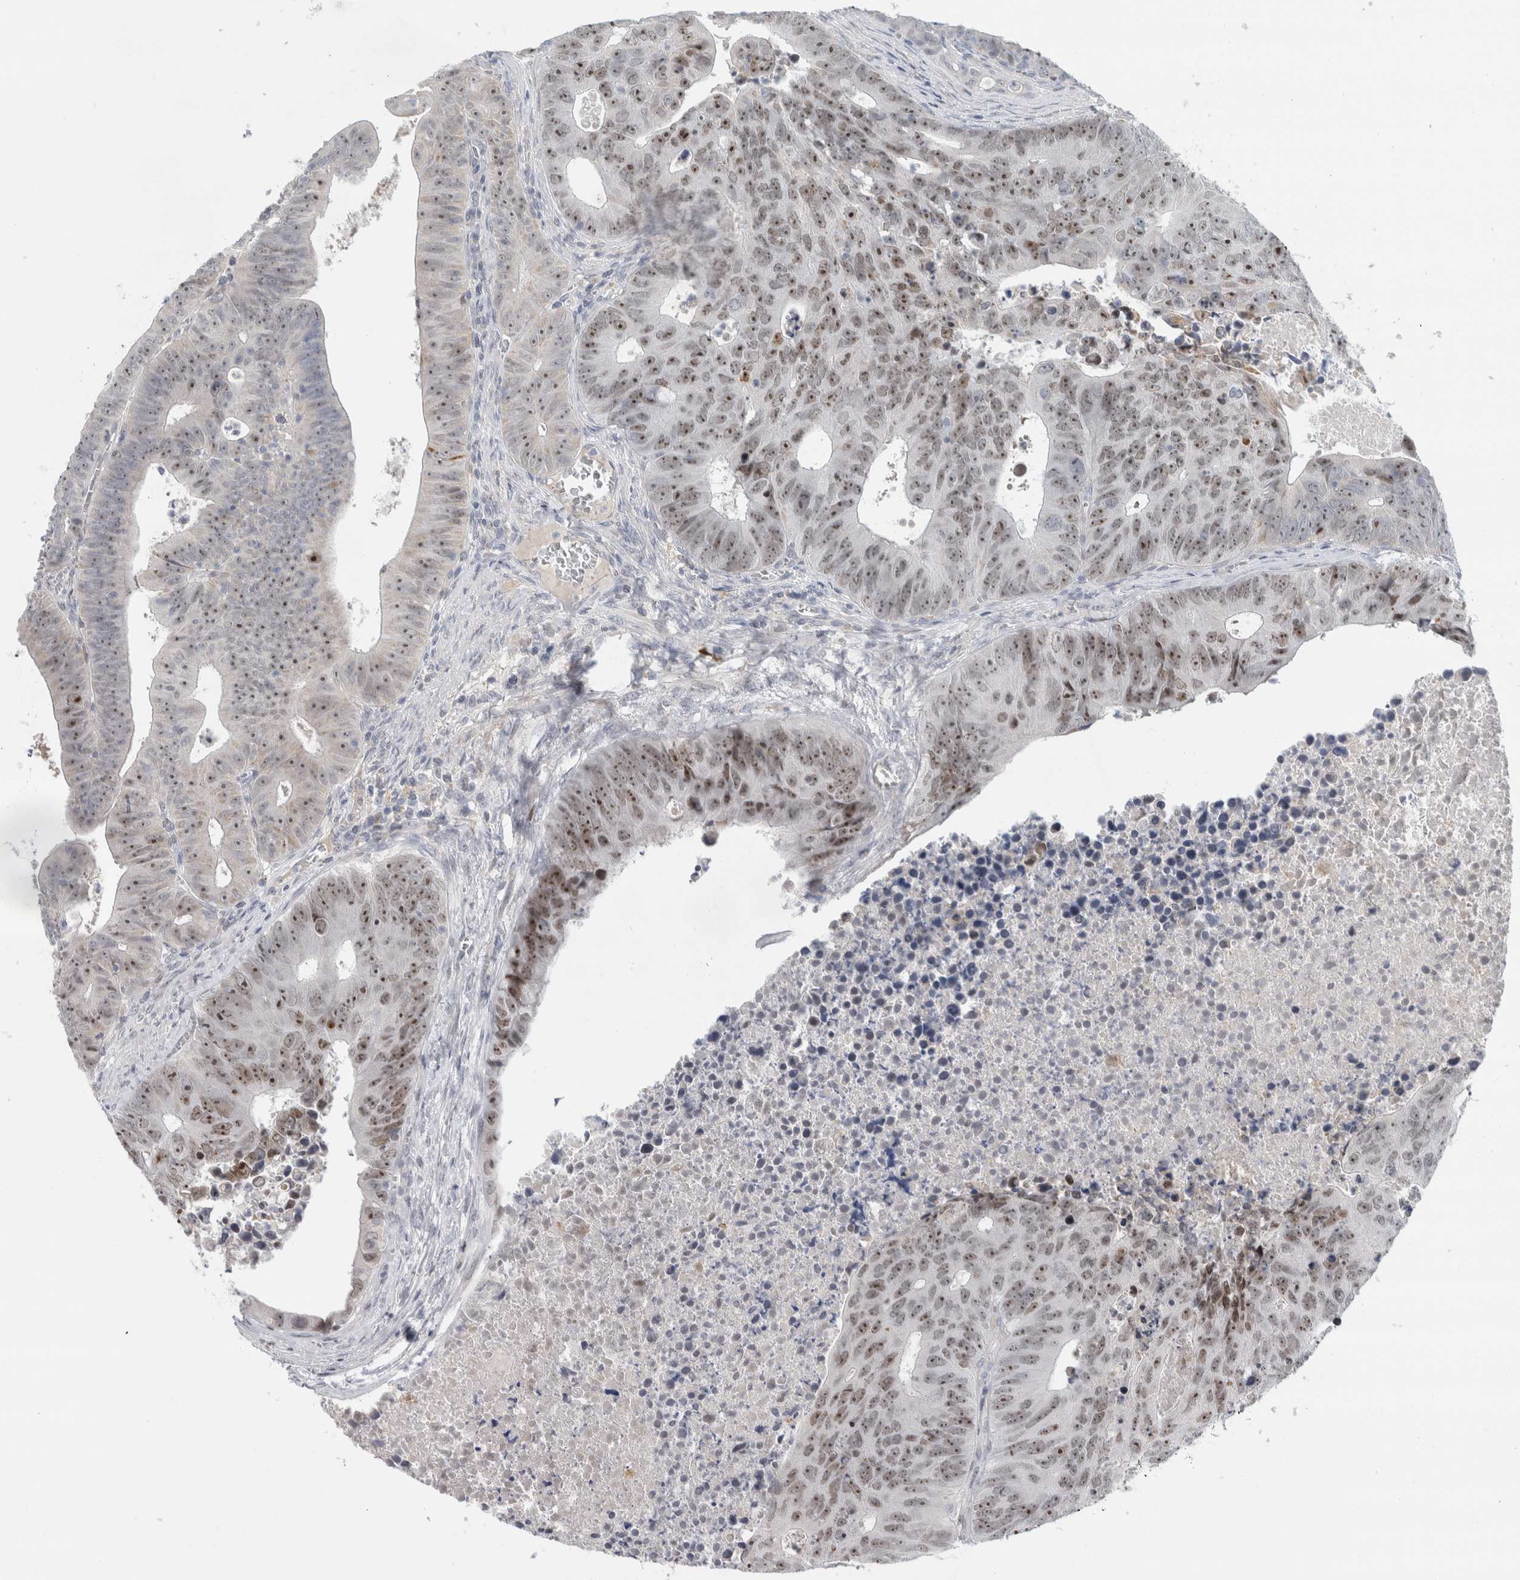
{"staining": {"intensity": "moderate", "quantity": ">75%", "location": "nuclear"}, "tissue": "colorectal cancer", "cell_type": "Tumor cells", "image_type": "cancer", "snomed": [{"axis": "morphology", "description": "Adenocarcinoma, NOS"}, {"axis": "topography", "description": "Colon"}], "caption": "IHC (DAB (3,3'-diaminobenzidine)) staining of colorectal cancer reveals moderate nuclear protein positivity in about >75% of tumor cells. The staining was performed using DAB to visualize the protein expression in brown, while the nuclei were stained in blue with hematoxylin (Magnification: 20x).", "gene": "INSRR", "patient": {"sex": "male", "age": 87}}